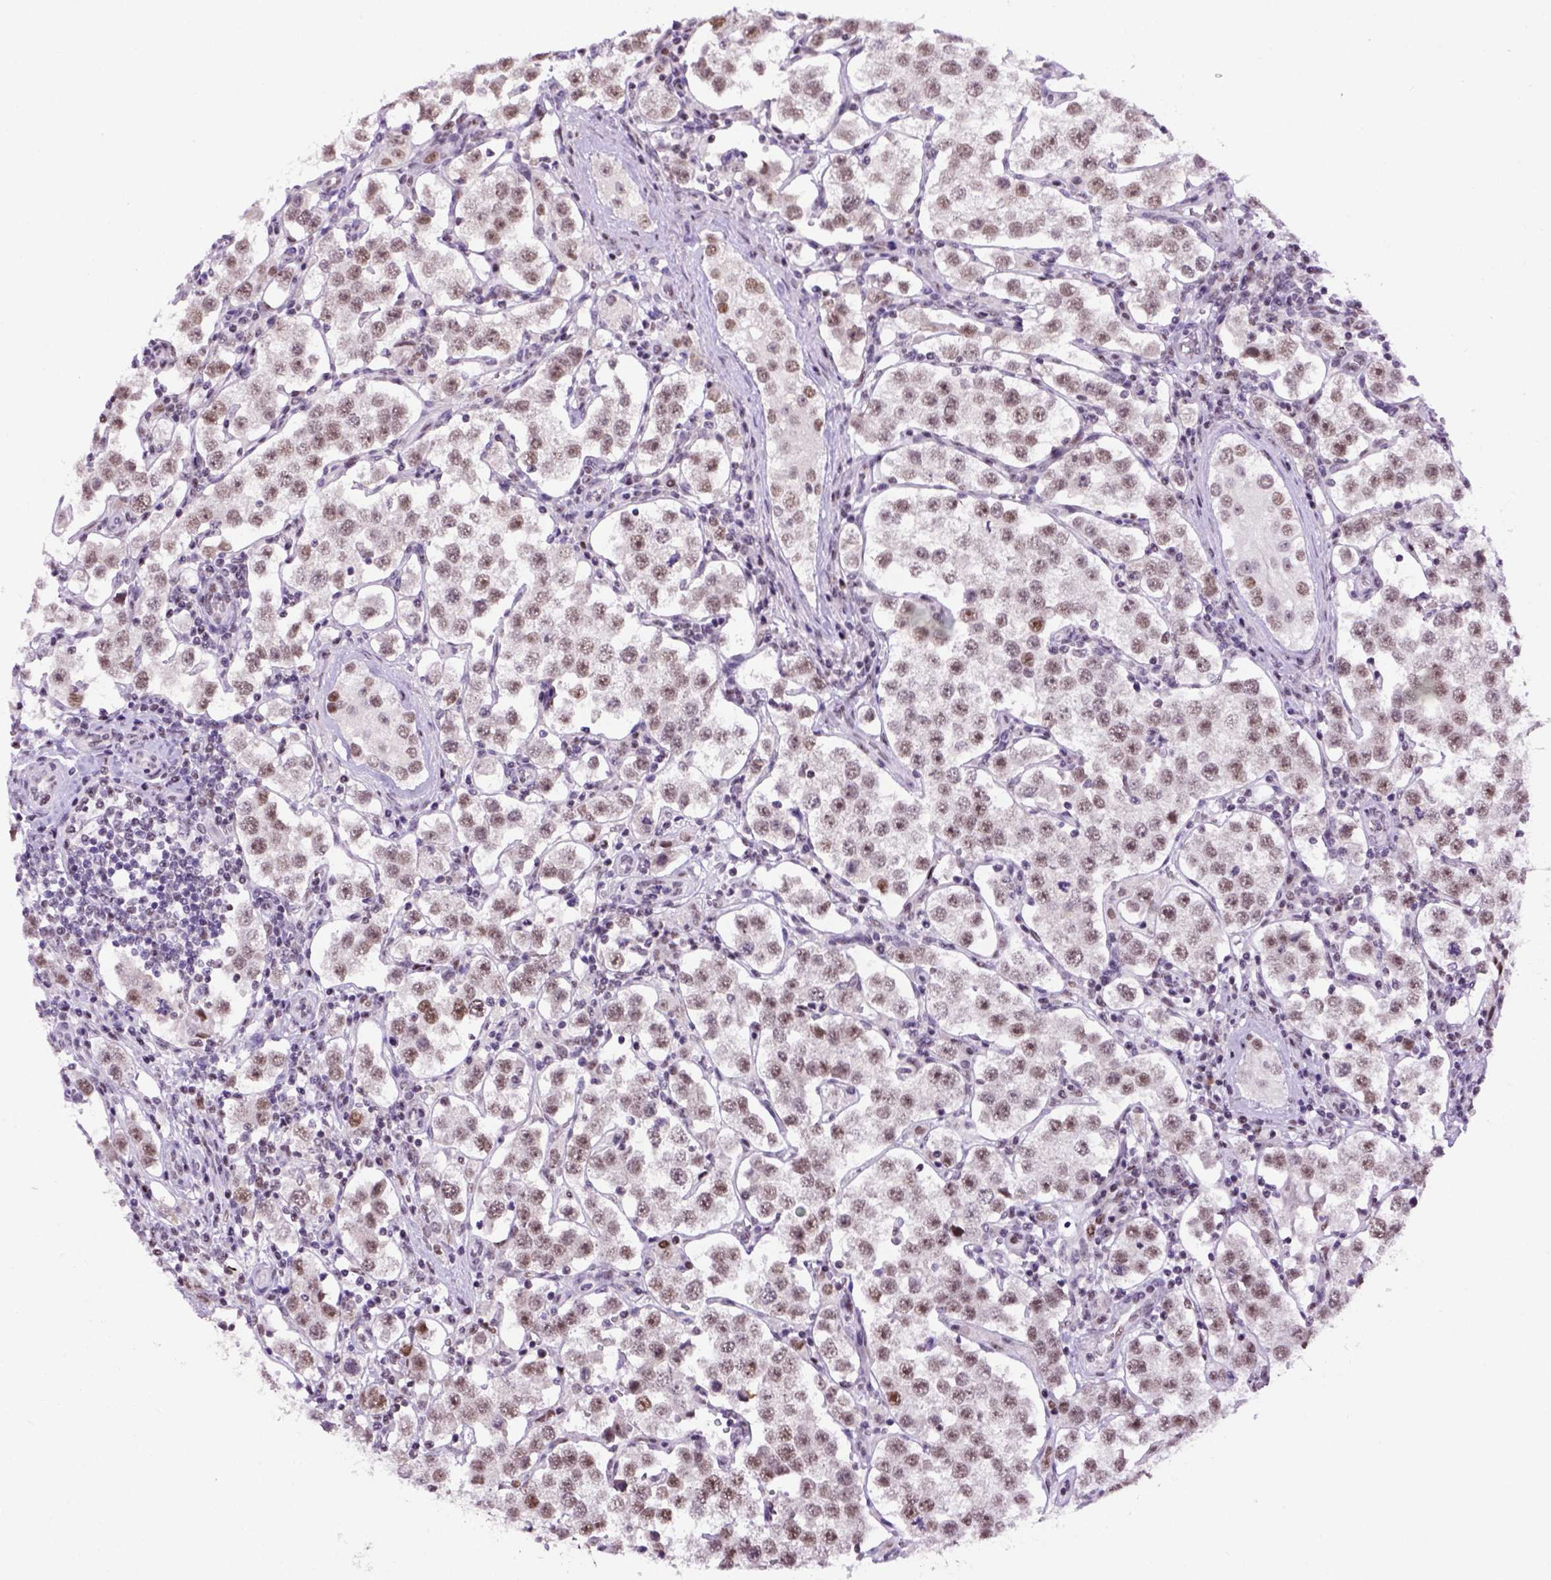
{"staining": {"intensity": "moderate", "quantity": "25%-75%", "location": "nuclear"}, "tissue": "testis cancer", "cell_type": "Tumor cells", "image_type": "cancer", "snomed": [{"axis": "morphology", "description": "Seminoma, NOS"}, {"axis": "topography", "description": "Testis"}], "caption": "The image demonstrates staining of testis seminoma, revealing moderate nuclear protein expression (brown color) within tumor cells. (DAB (3,3'-diaminobenzidine) IHC, brown staining for protein, blue staining for nuclei).", "gene": "TBPL1", "patient": {"sex": "male", "age": 37}}